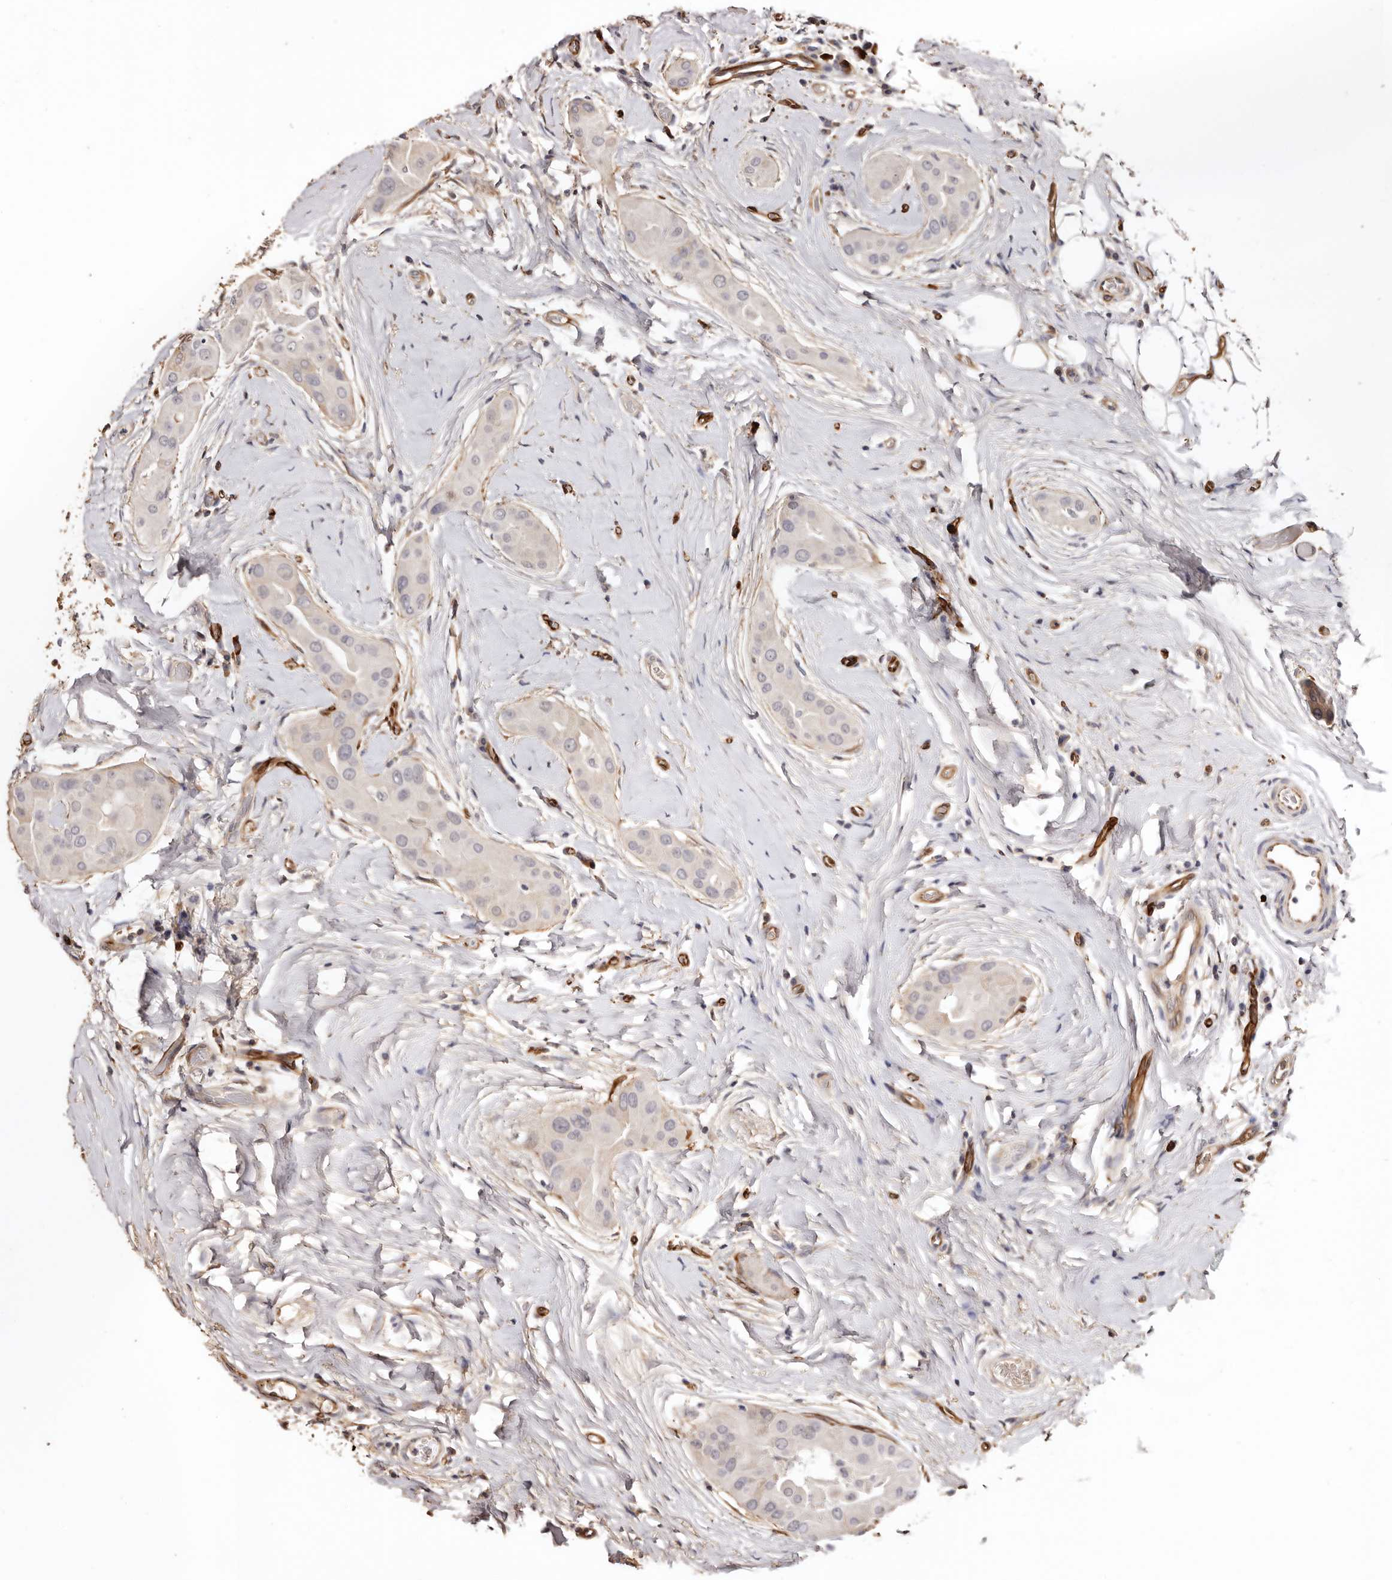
{"staining": {"intensity": "negative", "quantity": "none", "location": "none"}, "tissue": "thyroid cancer", "cell_type": "Tumor cells", "image_type": "cancer", "snomed": [{"axis": "morphology", "description": "Papillary adenocarcinoma, NOS"}, {"axis": "topography", "description": "Thyroid gland"}], "caption": "Tumor cells are negative for brown protein staining in thyroid papillary adenocarcinoma.", "gene": "ZNF557", "patient": {"sex": "male", "age": 33}}